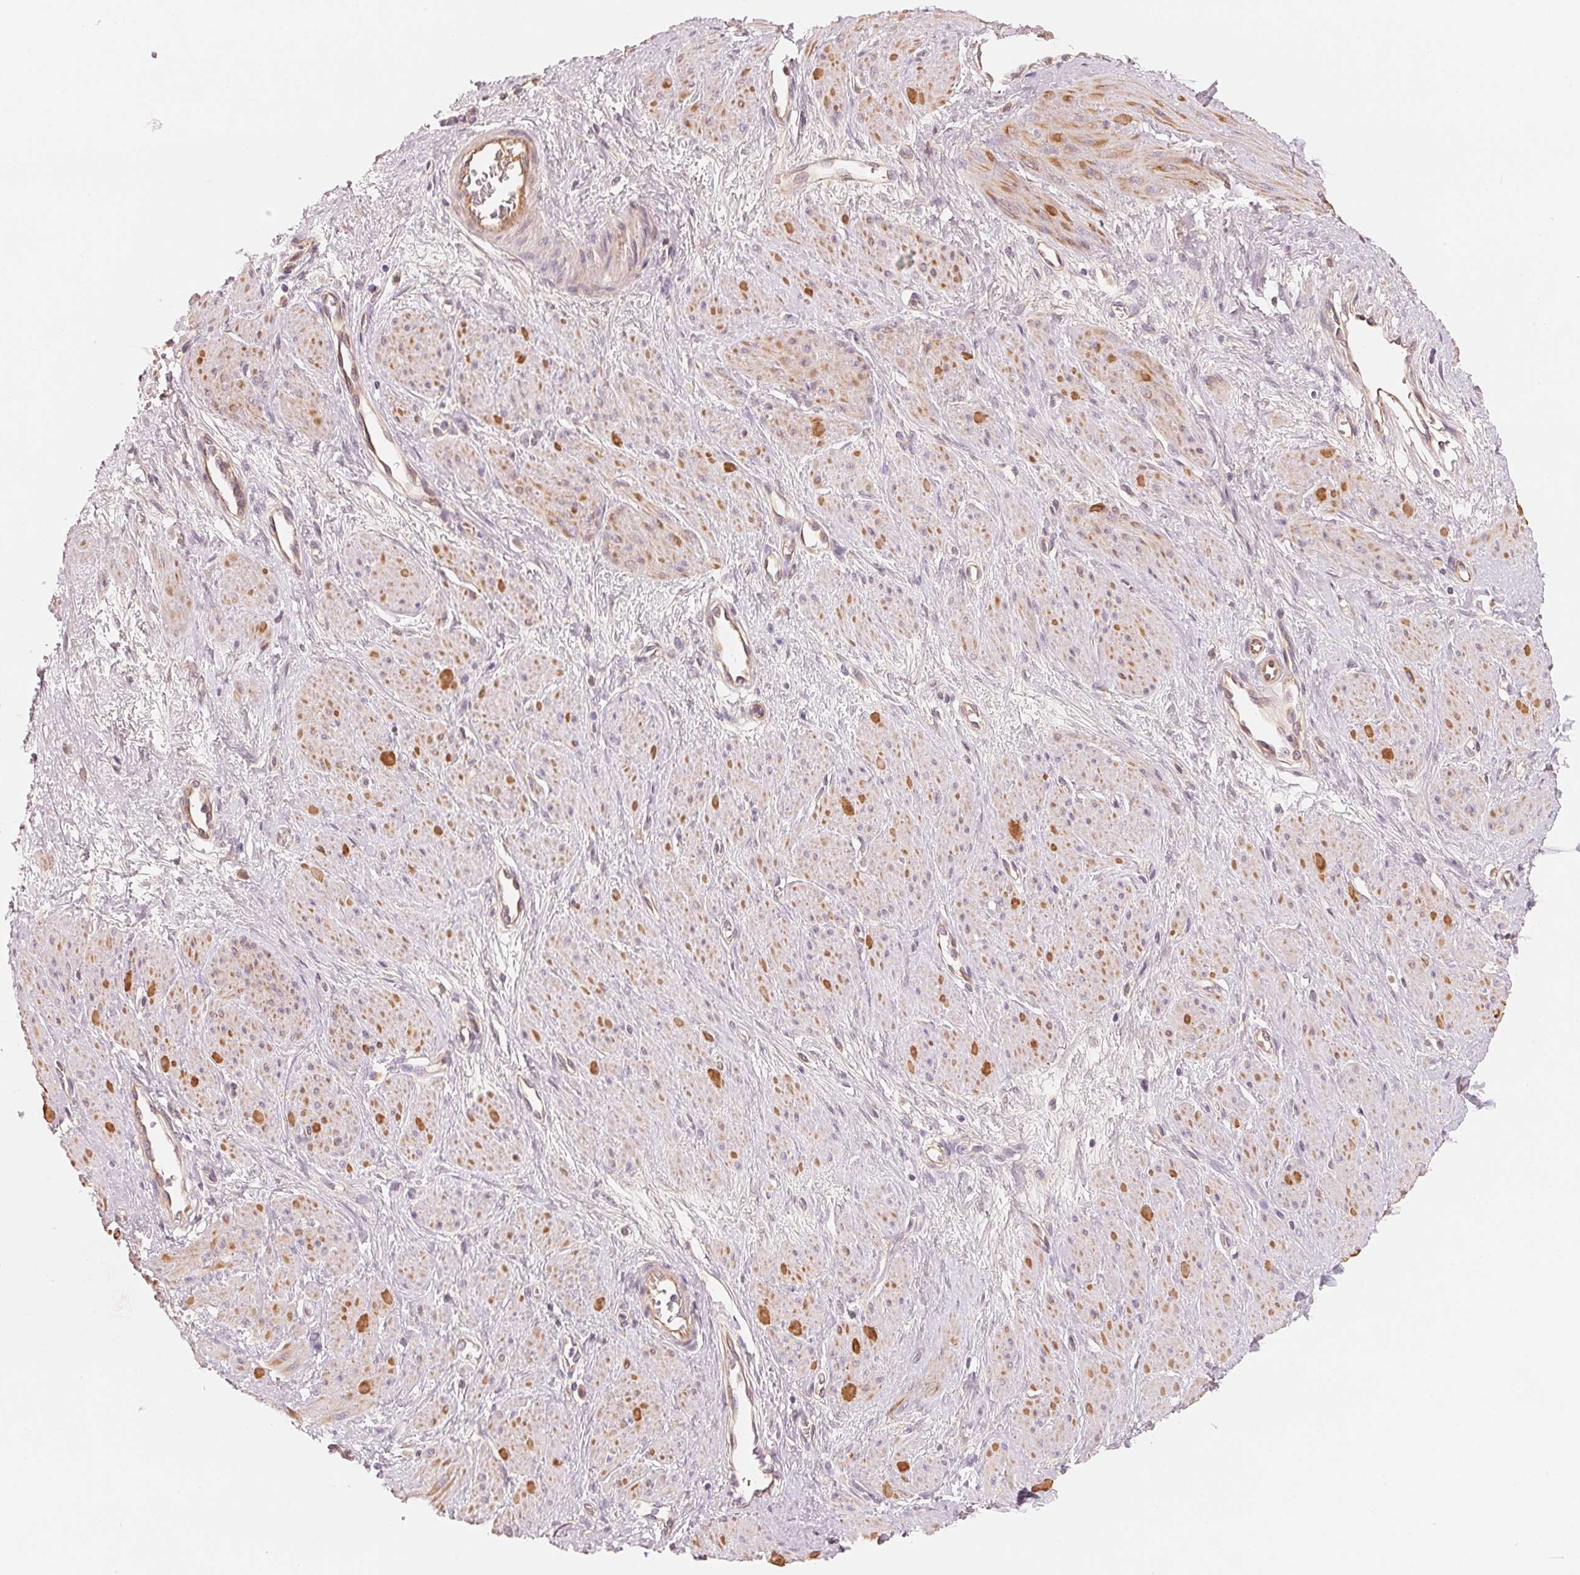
{"staining": {"intensity": "moderate", "quantity": "<25%", "location": "cytoplasmic/membranous"}, "tissue": "smooth muscle", "cell_type": "Smooth muscle cells", "image_type": "normal", "snomed": [{"axis": "morphology", "description": "Normal tissue, NOS"}, {"axis": "topography", "description": "Smooth muscle"}, {"axis": "topography", "description": "Uterus"}], "caption": "Immunohistochemistry (IHC) histopathology image of normal human smooth muscle stained for a protein (brown), which shows low levels of moderate cytoplasmic/membranous expression in about <25% of smooth muscle cells.", "gene": "CFHR2", "patient": {"sex": "female", "age": 39}}